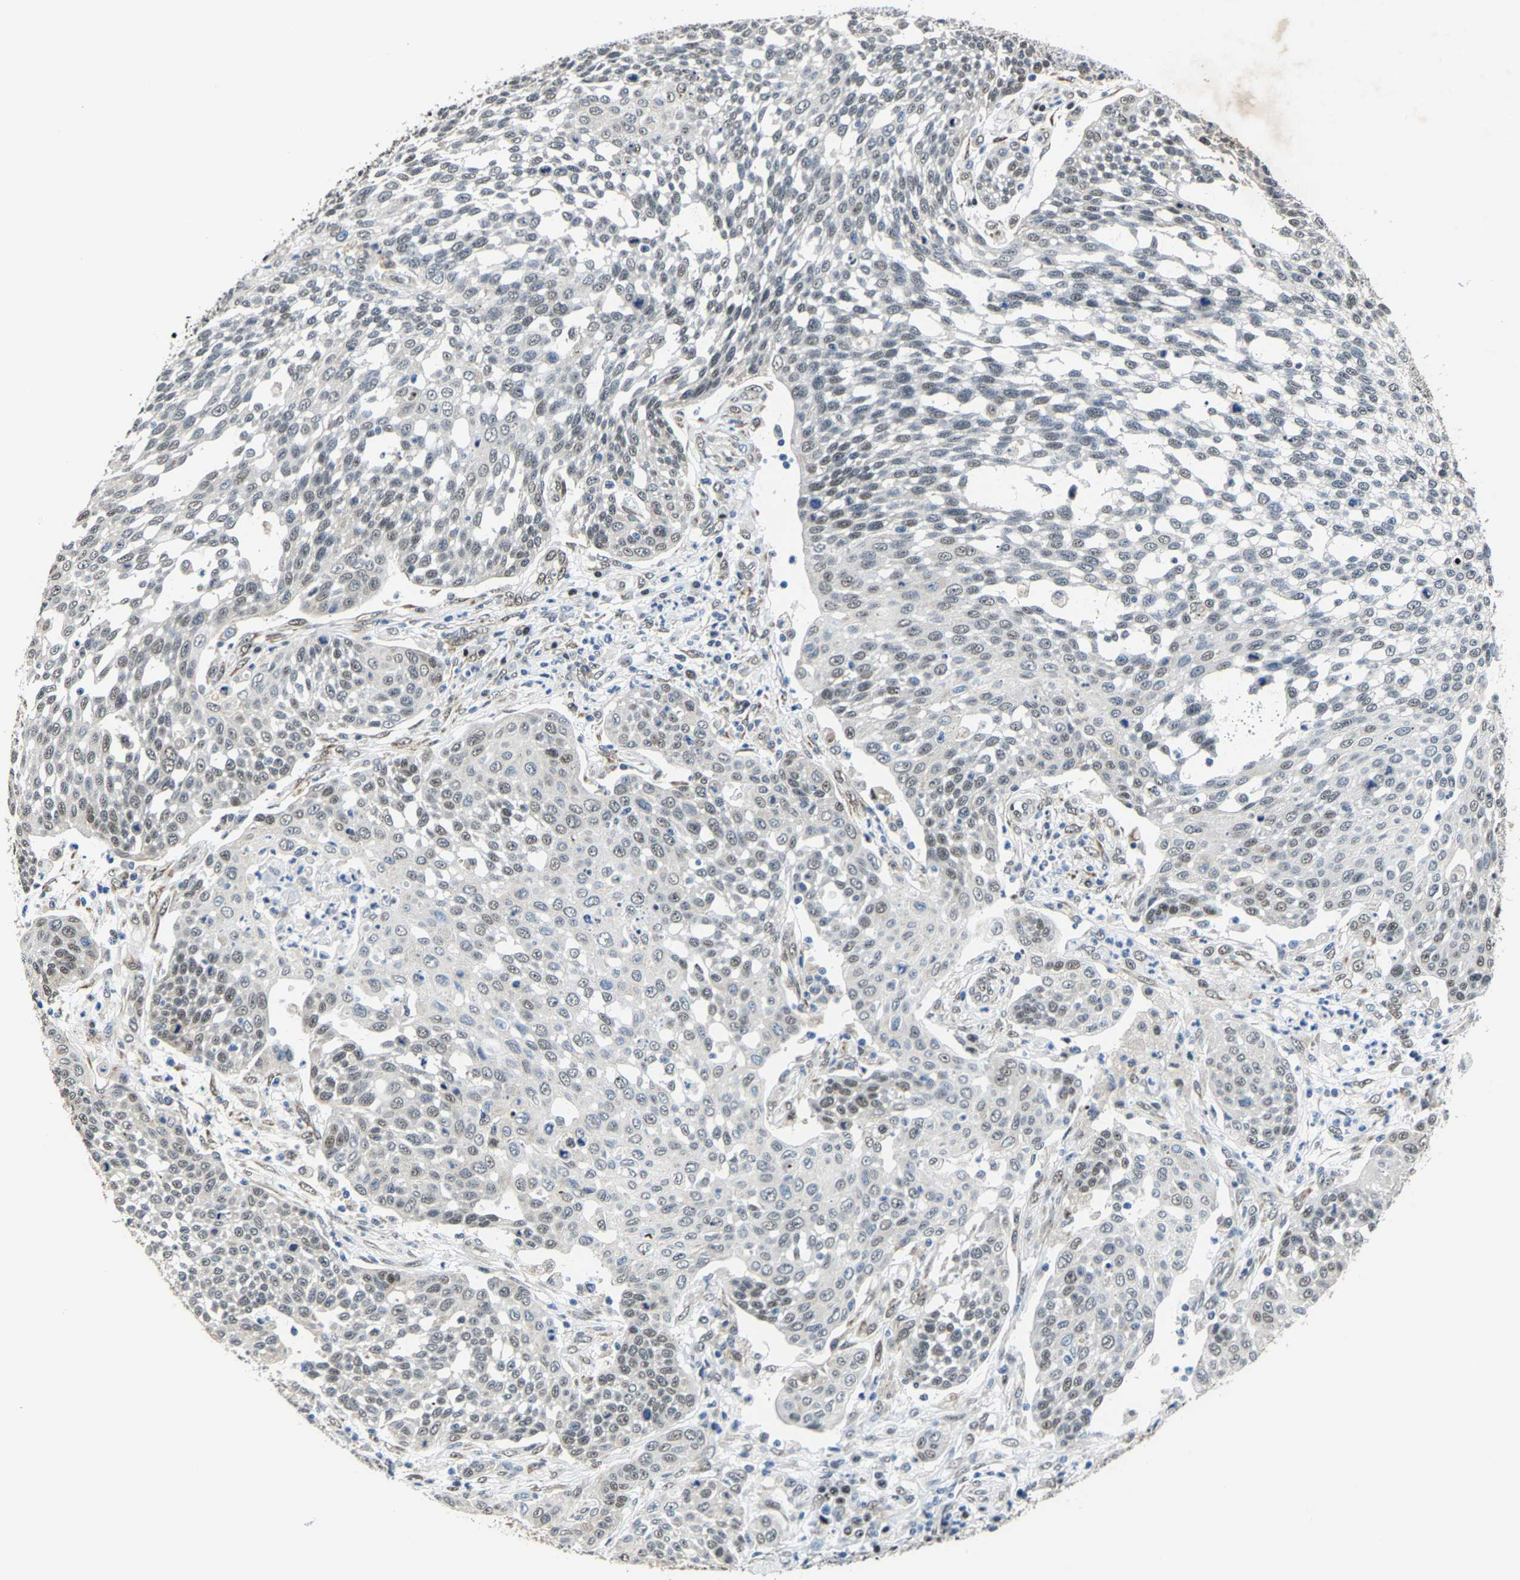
{"staining": {"intensity": "weak", "quantity": "25%-75%", "location": "nuclear"}, "tissue": "cervical cancer", "cell_type": "Tumor cells", "image_type": "cancer", "snomed": [{"axis": "morphology", "description": "Squamous cell carcinoma, NOS"}, {"axis": "topography", "description": "Cervix"}], "caption": "This histopathology image reveals immunohistochemistry (IHC) staining of cervical cancer (squamous cell carcinoma), with low weak nuclear staining in about 25%-75% of tumor cells.", "gene": "METTL1", "patient": {"sex": "female", "age": 34}}